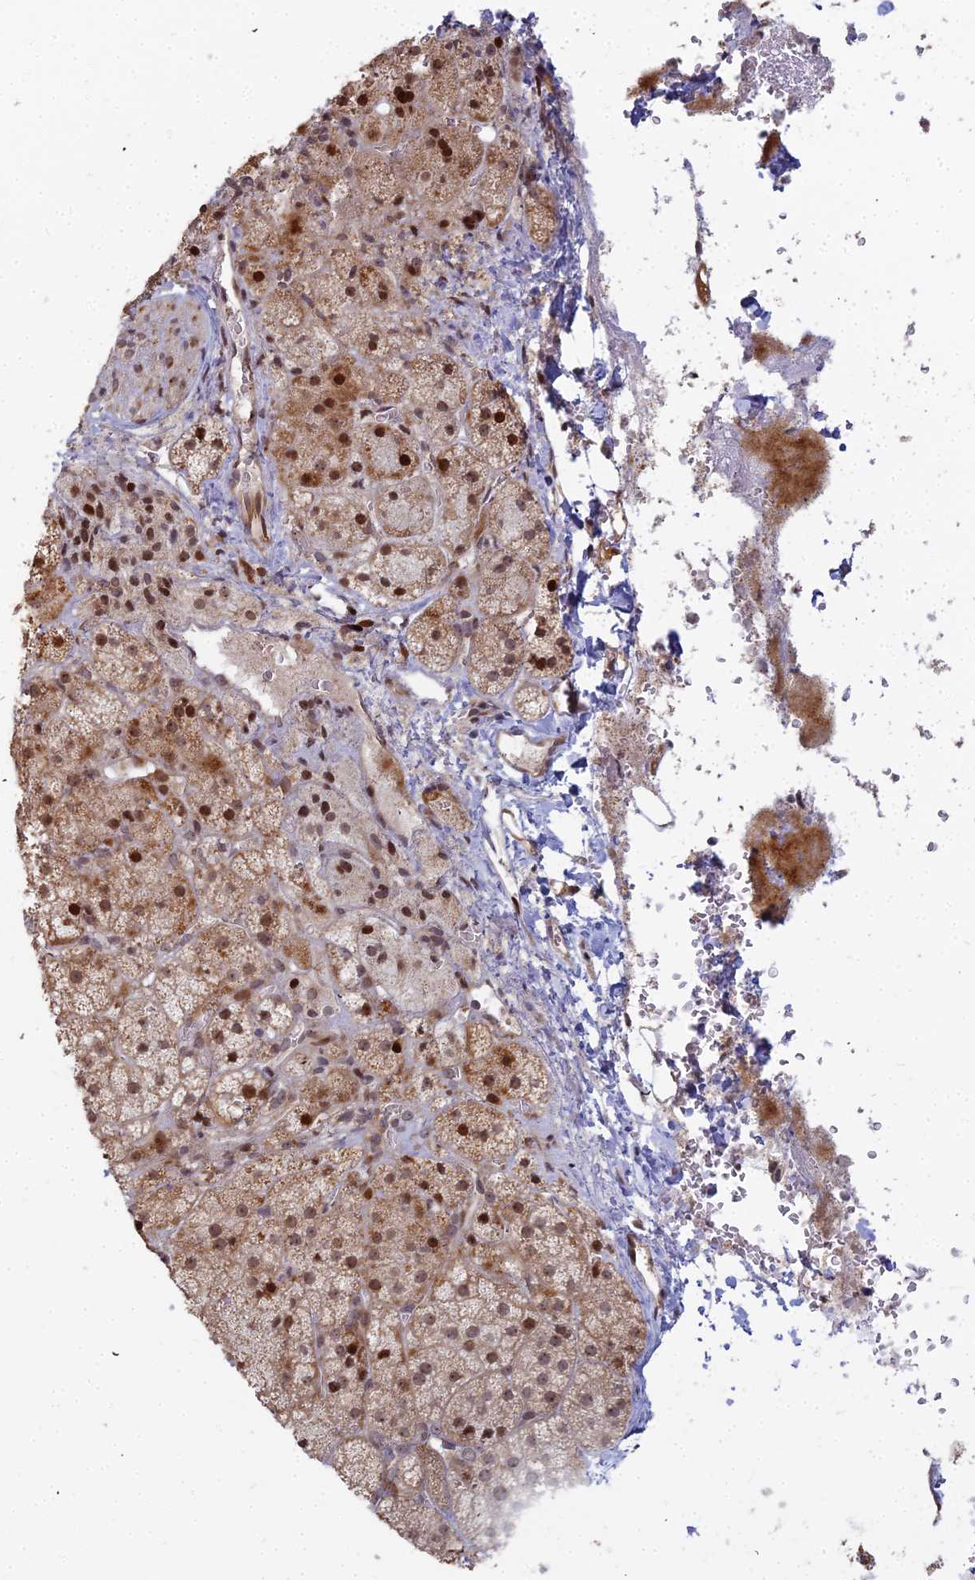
{"staining": {"intensity": "moderate", "quantity": ">75%", "location": "cytoplasmic/membranous,nuclear"}, "tissue": "adrenal gland", "cell_type": "Glandular cells", "image_type": "normal", "snomed": [{"axis": "morphology", "description": "Normal tissue, NOS"}, {"axis": "topography", "description": "Adrenal gland"}], "caption": "Moderate cytoplasmic/membranous,nuclear positivity is present in approximately >75% of glandular cells in benign adrenal gland. (DAB IHC with brightfield microscopy, high magnification).", "gene": "ABCA2", "patient": {"sex": "female", "age": 44}}